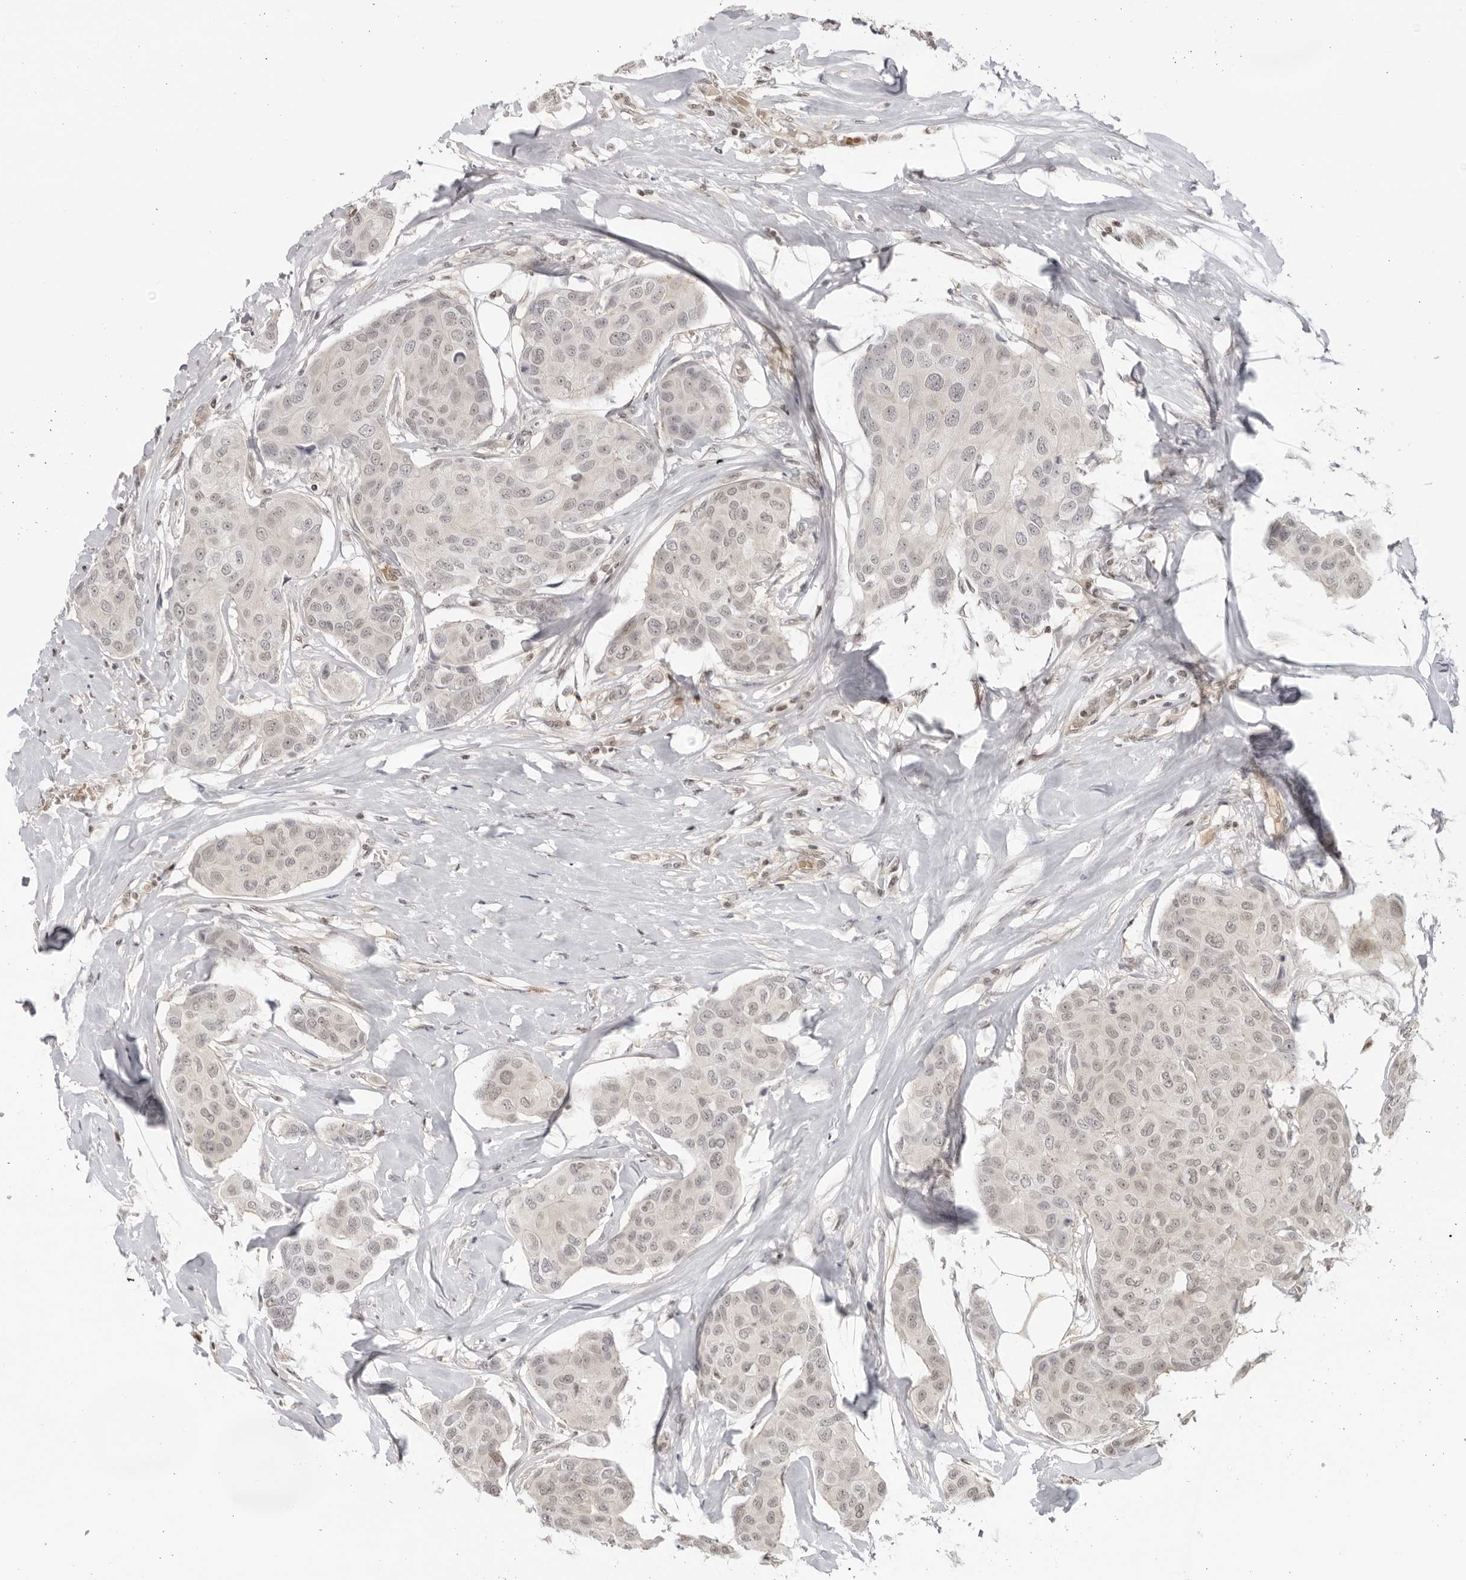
{"staining": {"intensity": "negative", "quantity": "none", "location": "none"}, "tissue": "breast cancer", "cell_type": "Tumor cells", "image_type": "cancer", "snomed": [{"axis": "morphology", "description": "Duct carcinoma"}, {"axis": "topography", "description": "Breast"}], "caption": "Protein analysis of breast cancer (invasive ductal carcinoma) displays no significant expression in tumor cells.", "gene": "RNF146", "patient": {"sex": "female", "age": 80}}